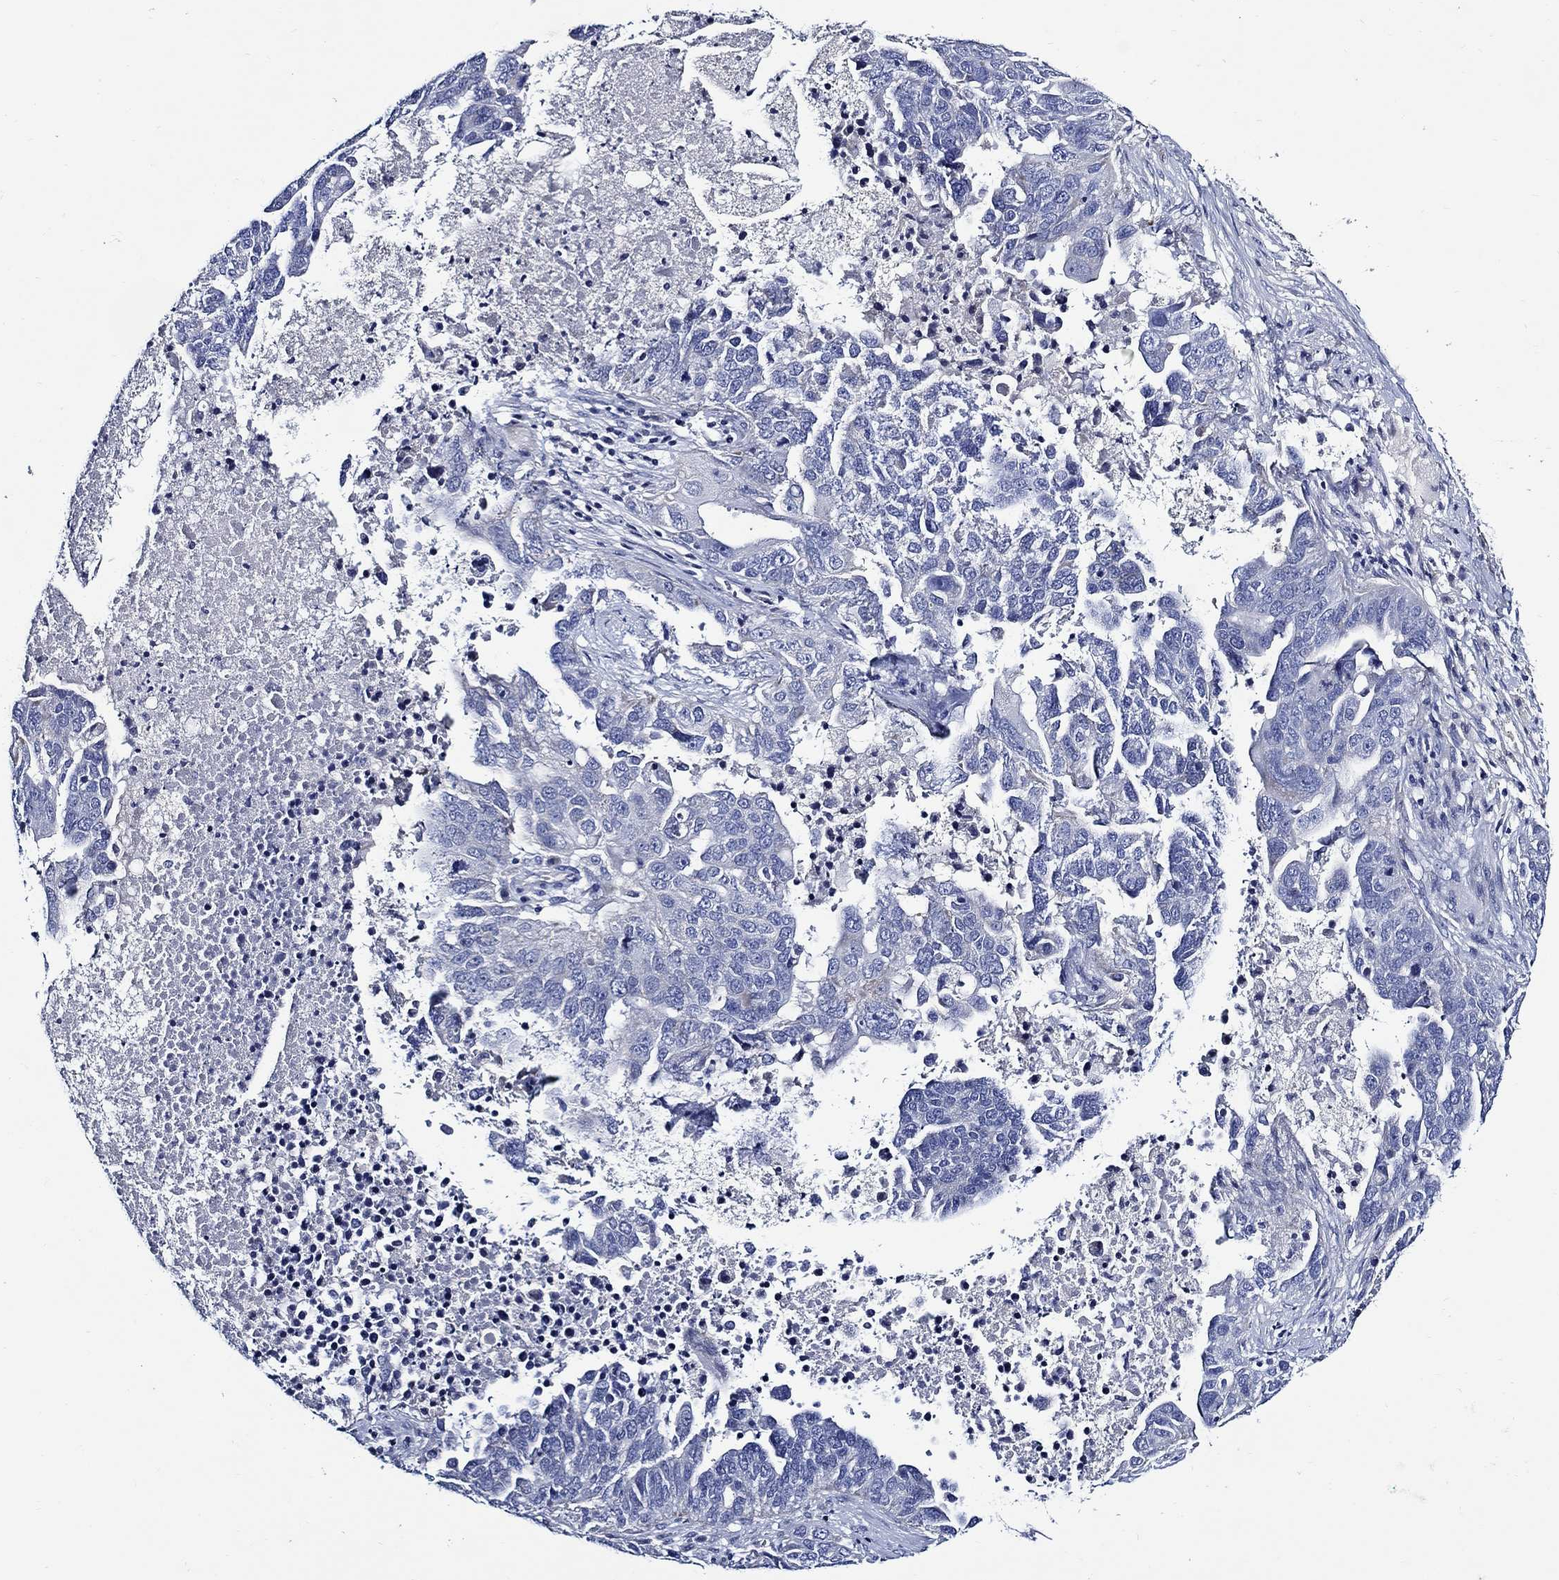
{"staining": {"intensity": "negative", "quantity": "none", "location": "none"}, "tissue": "ovarian cancer", "cell_type": "Tumor cells", "image_type": "cancer", "snomed": [{"axis": "morphology", "description": "Carcinoma, endometroid"}, {"axis": "topography", "description": "Soft tissue"}, {"axis": "topography", "description": "Ovary"}], "caption": "Protein analysis of ovarian cancer (endometroid carcinoma) displays no significant expression in tumor cells.", "gene": "SKOR1", "patient": {"sex": "female", "age": 52}}